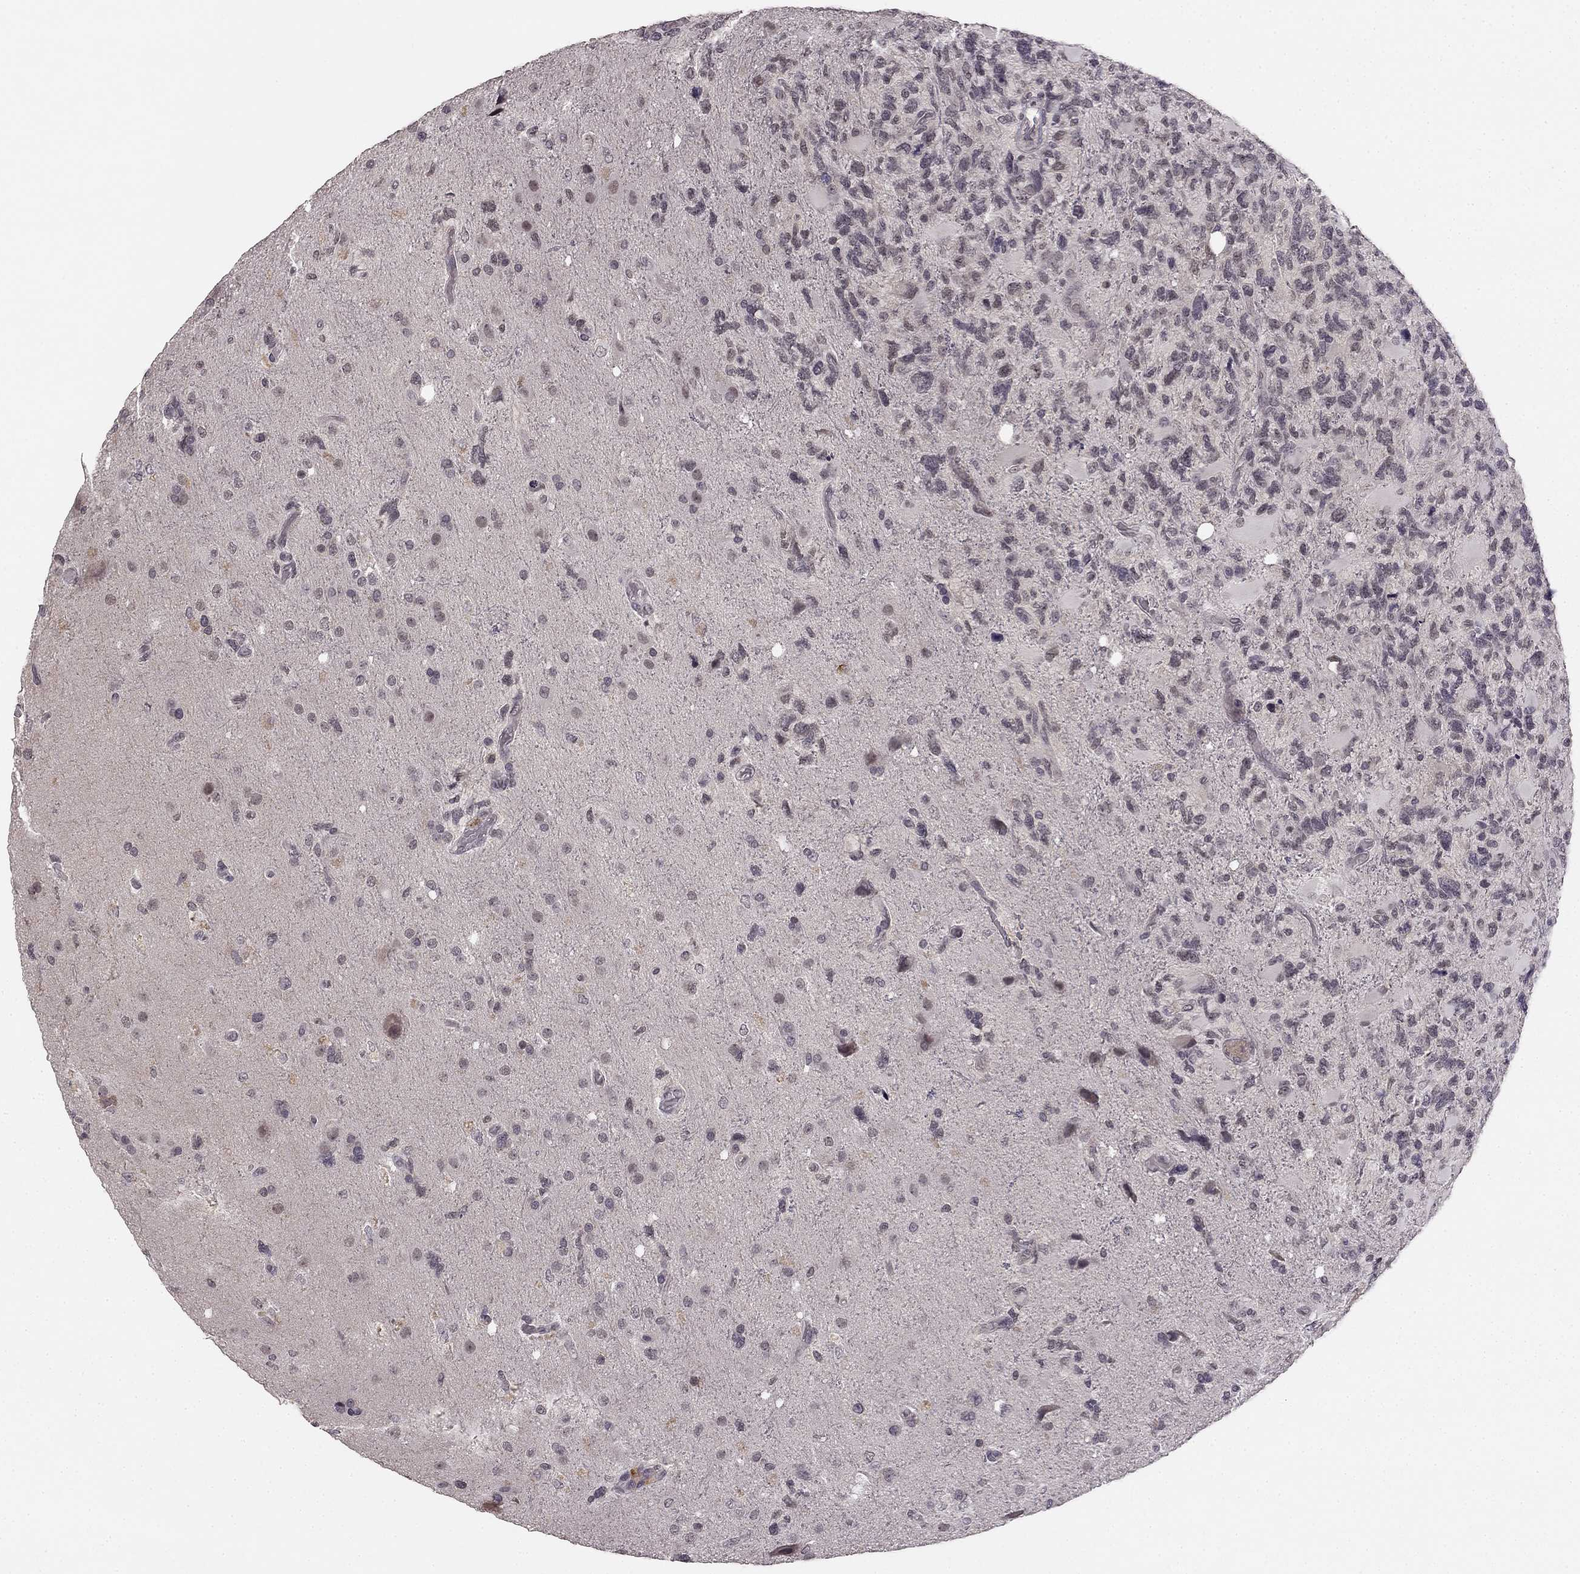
{"staining": {"intensity": "negative", "quantity": "none", "location": "none"}, "tissue": "glioma", "cell_type": "Tumor cells", "image_type": "cancer", "snomed": [{"axis": "morphology", "description": "Glioma, malignant, High grade"}, {"axis": "topography", "description": "Brain"}], "caption": "DAB (3,3'-diaminobenzidine) immunohistochemical staining of glioma shows no significant positivity in tumor cells.", "gene": "HCN4", "patient": {"sex": "female", "age": 71}}